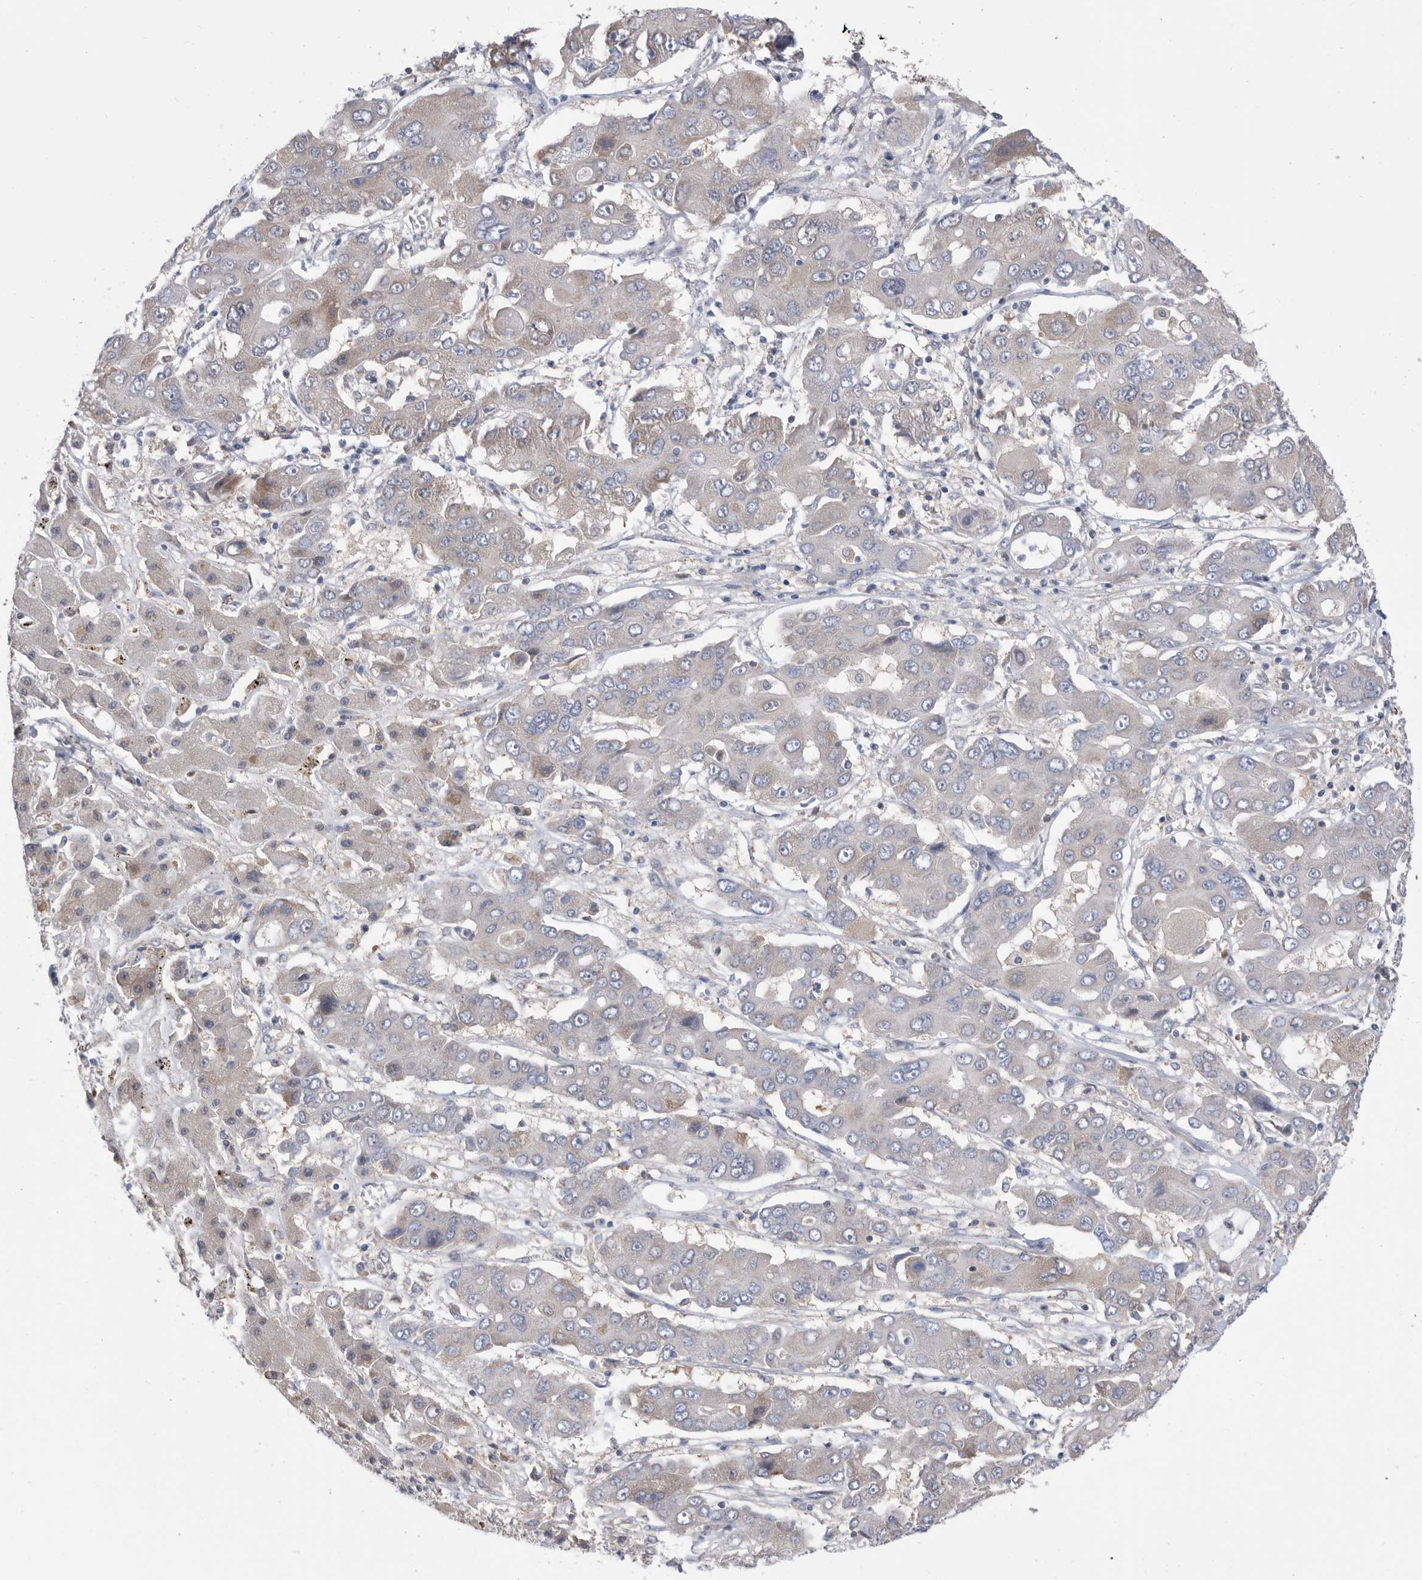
{"staining": {"intensity": "negative", "quantity": "none", "location": "none"}, "tissue": "liver cancer", "cell_type": "Tumor cells", "image_type": "cancer", "snomed": [{"axis": "morphology", "description": "Cholangiocarcinoma"}, {"axis": "topography", "description": "Liver"}], "caption": "Immunohistochemistry (IHC) image of human cholangiocarcinoma (liver) stained for a protein (brown), which displays no staining in tumor cells.", "gene": "CCT4", "patient": {"sex": "male", "age": 67}}